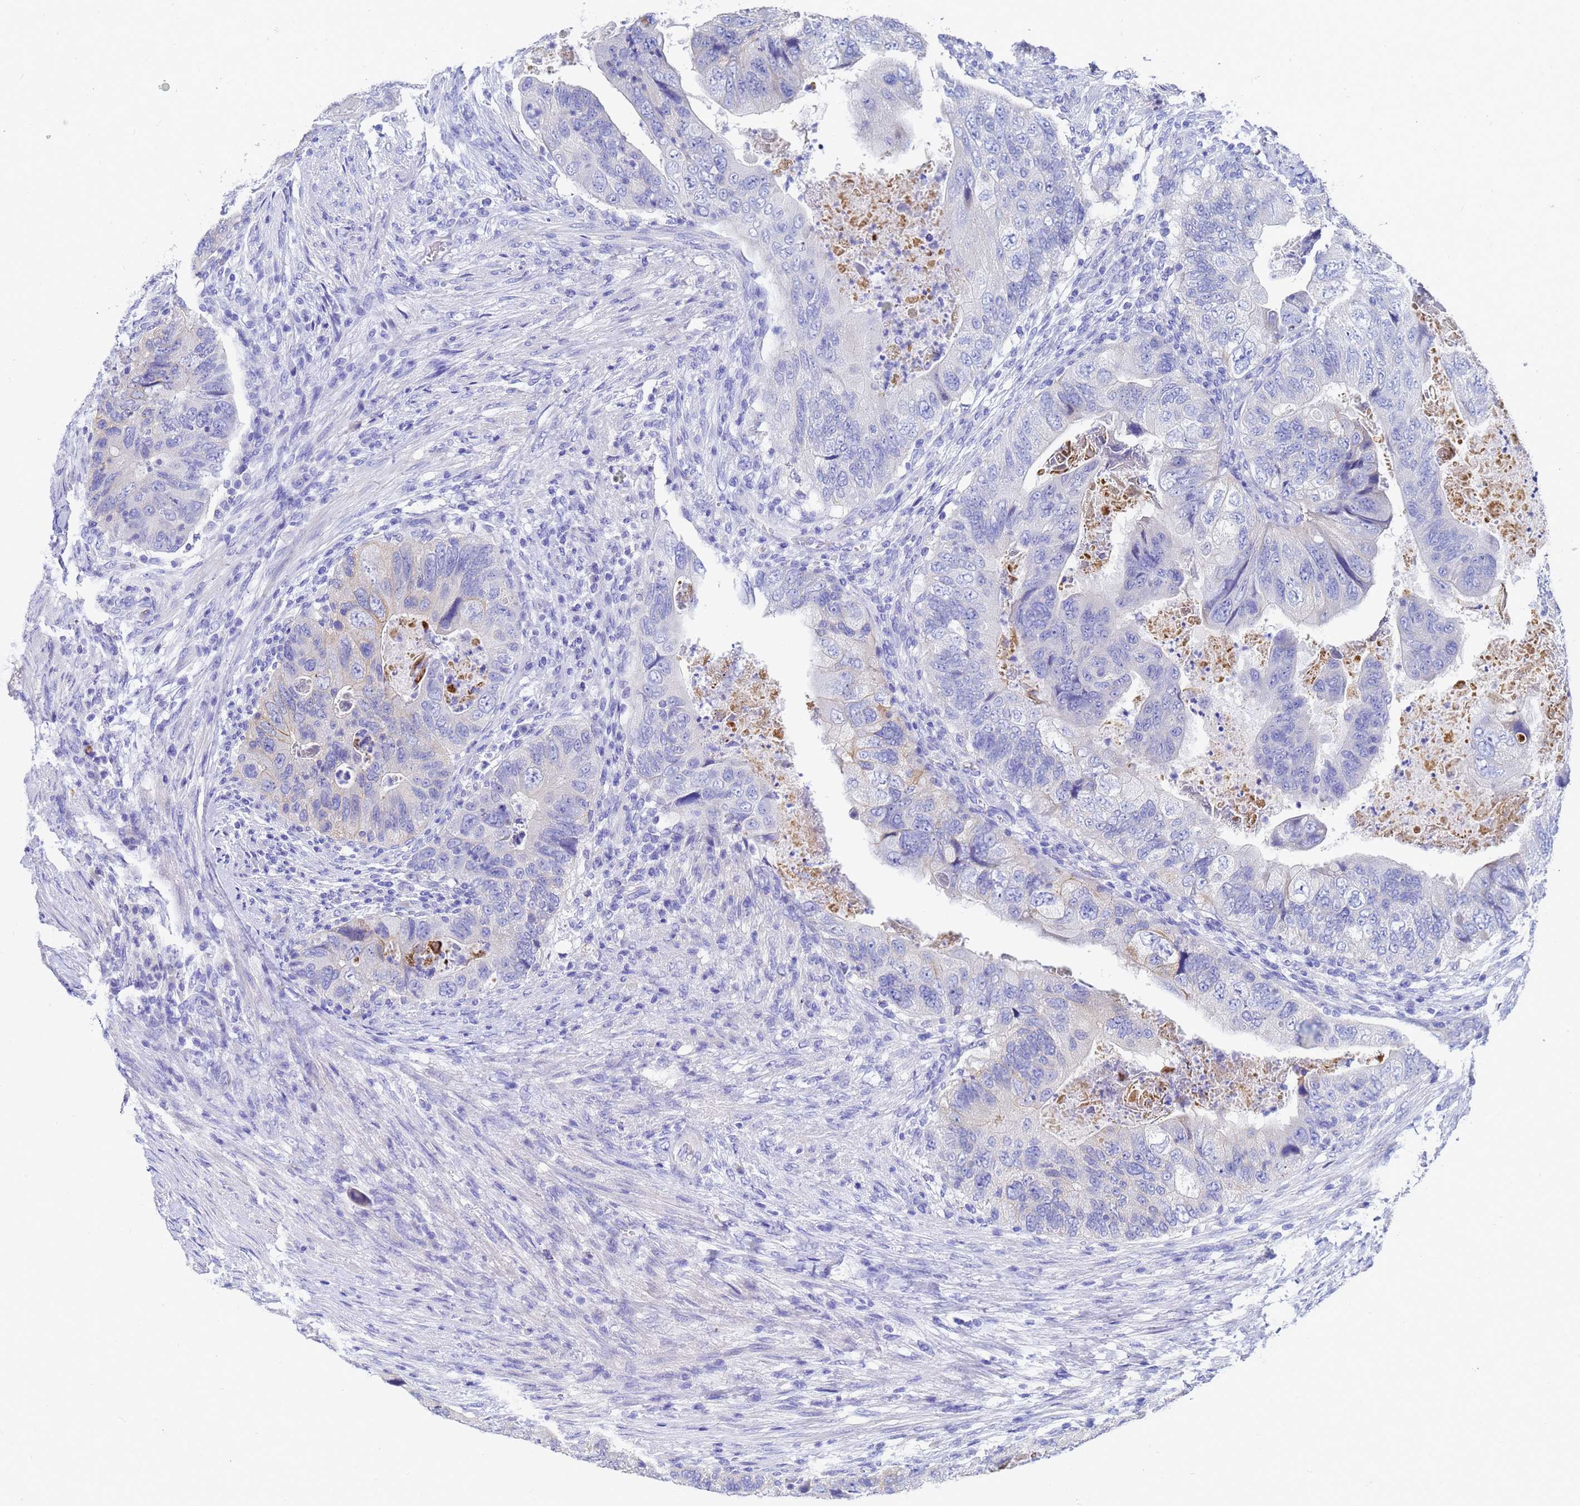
{"staining": {"intensity": "negative", "quantity": "none", "location": "none"}, "tissue": "colorectal cancer", "cell_type": "Tumor cells", "image_type": "cancer", "snomed": [{"axis": "morphology", "description": "Adenocarcinoma, NOS"}, {"axis": "topography", "description": "Rectum"}], "caption": "Immunohistochemical staining of adenocarcinoma (colorectal) shows no significant staining in tumor cells.", "gene": "C2orf72", "patient": {"sex": "male", "age": 63}}